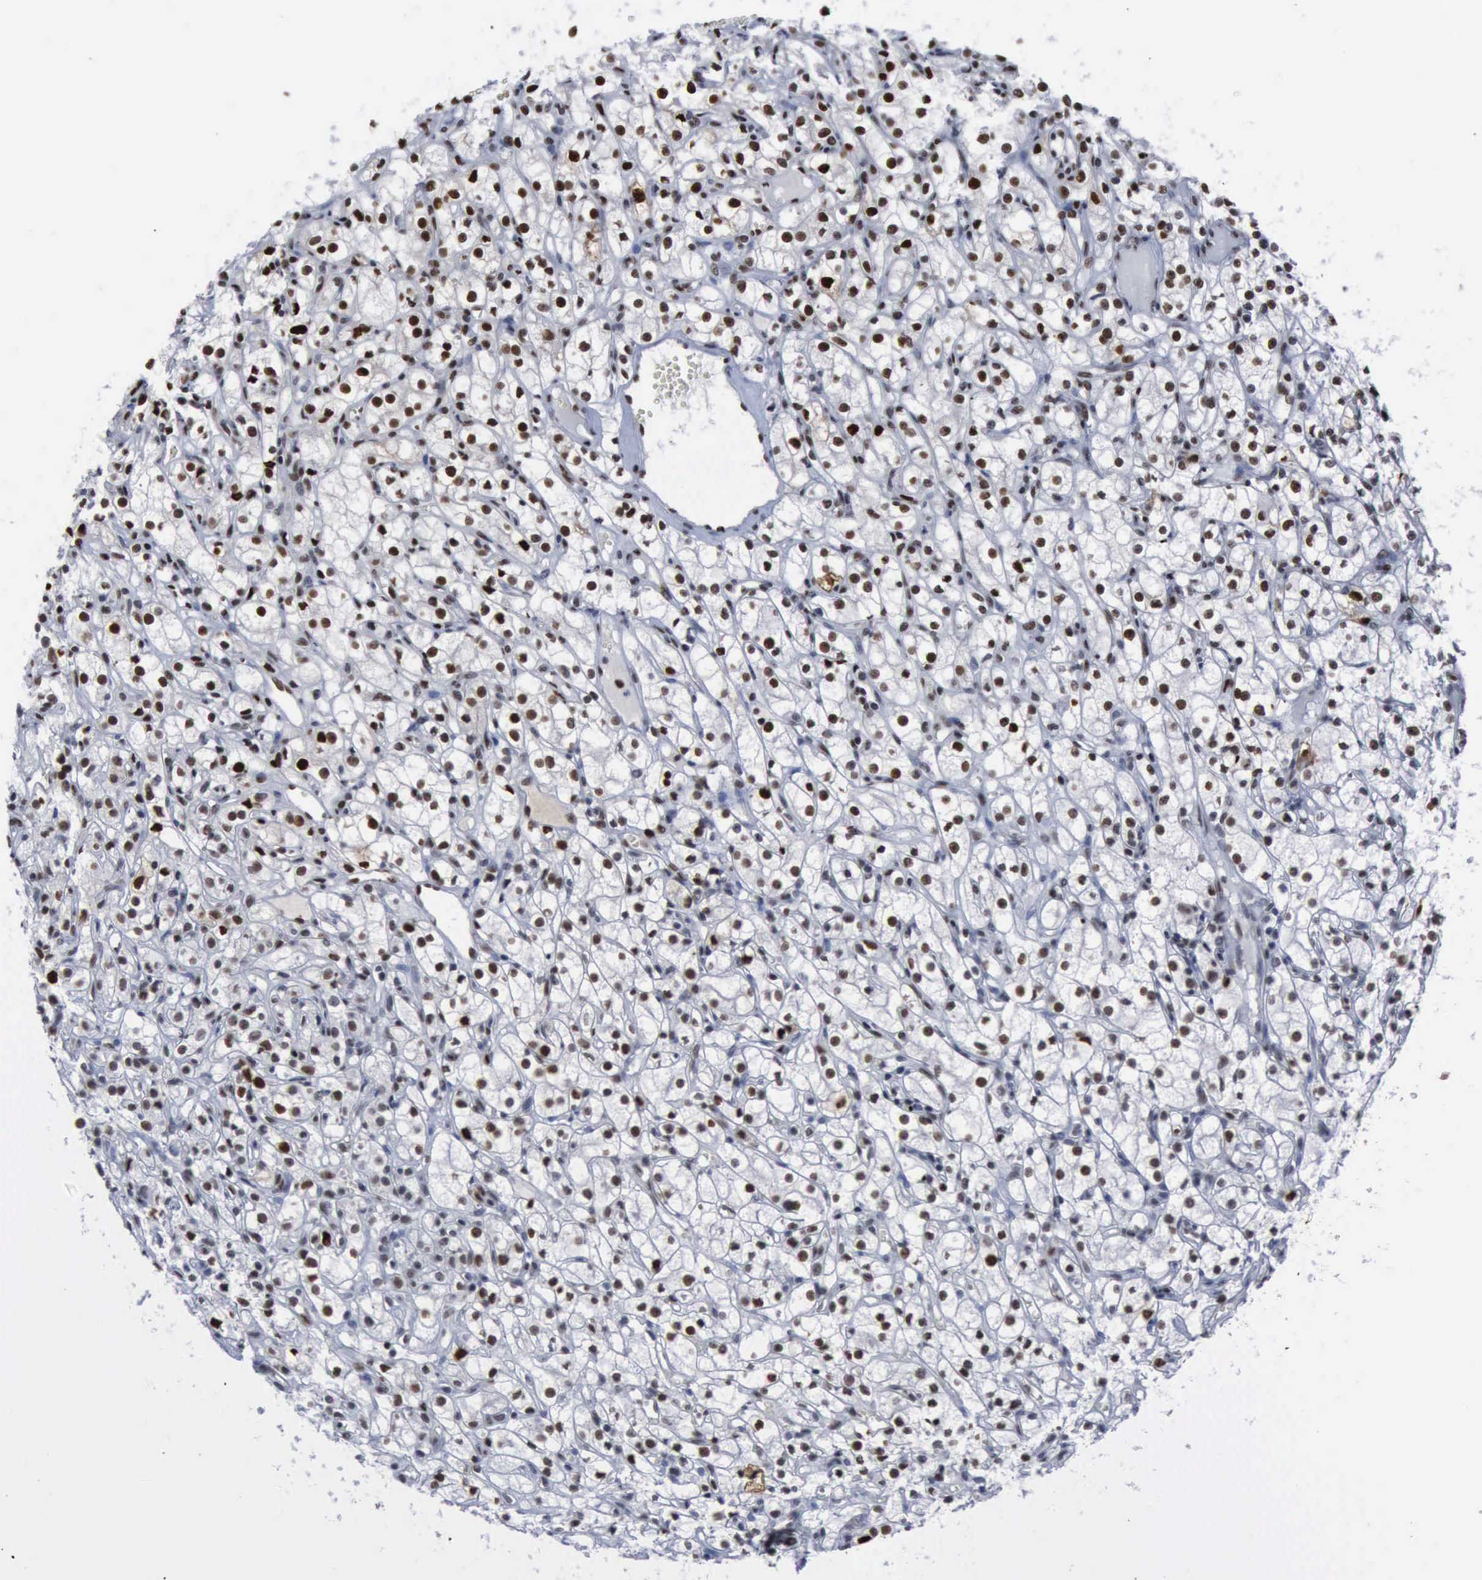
{"staining": {"intensity": "moderate", "quantity": "25%-75%", "location": "nuclear"}, "tissue": "renal cancer", "cell_type": "Tumor cells", "image_type": "cancer", "snomed": [{"axis": "morphology", "description": "Adenocarcinoma, NOS"}, {"axis": "topography", "description": "Kidney"}], "caption": "Protein staining of renal cancer tissue demonstrates moderate nuclear staining in about 25%-75% of tumor cells.", "gene": "PCNA", "patient": {"sex": "male", "age": 61}}